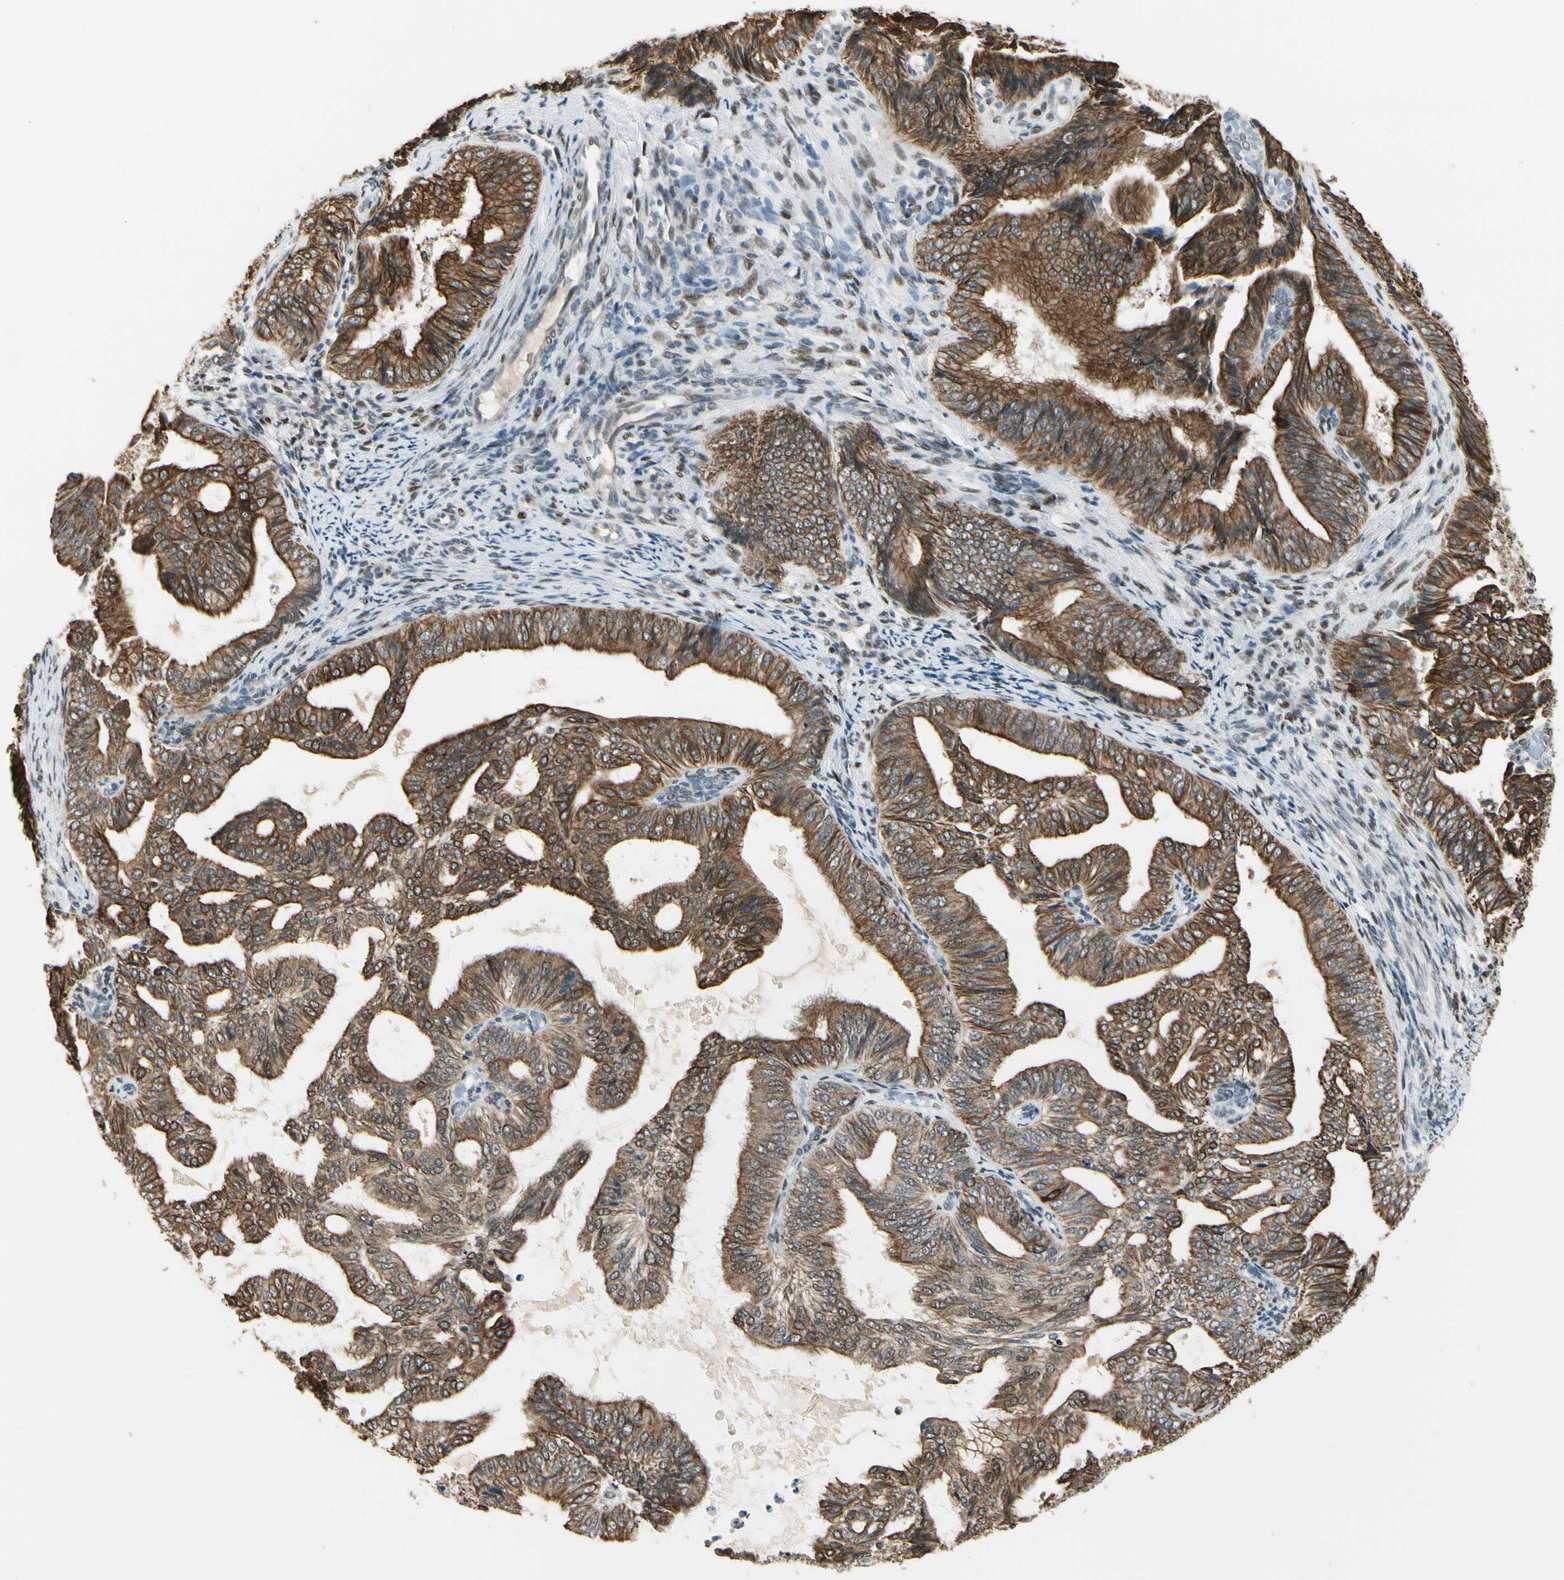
{"staining": {"intensity": "strong", "quantity": ">75%", "location": "cytoplasmic/membranous"}, "tissue": "endometrial cancer", "cell_type": "Tumor cells", "image_type": "cancer", "snomed": [{"axis": "morphology", "description": "Adenocarcinoma, NOS"}, {"axis": "topography", "description": "Endometrium"}], "caption": "Immunohistochemistry micrograph of human adenocarcinoma (endometrial) stained for a protein (brown), which demonstrates high levels of strong cytoplasmic/membranous staining in approximately >75% of tumor cells.", "gene": "ATXN1", "patient": {"sex": "female", "age": 58}}